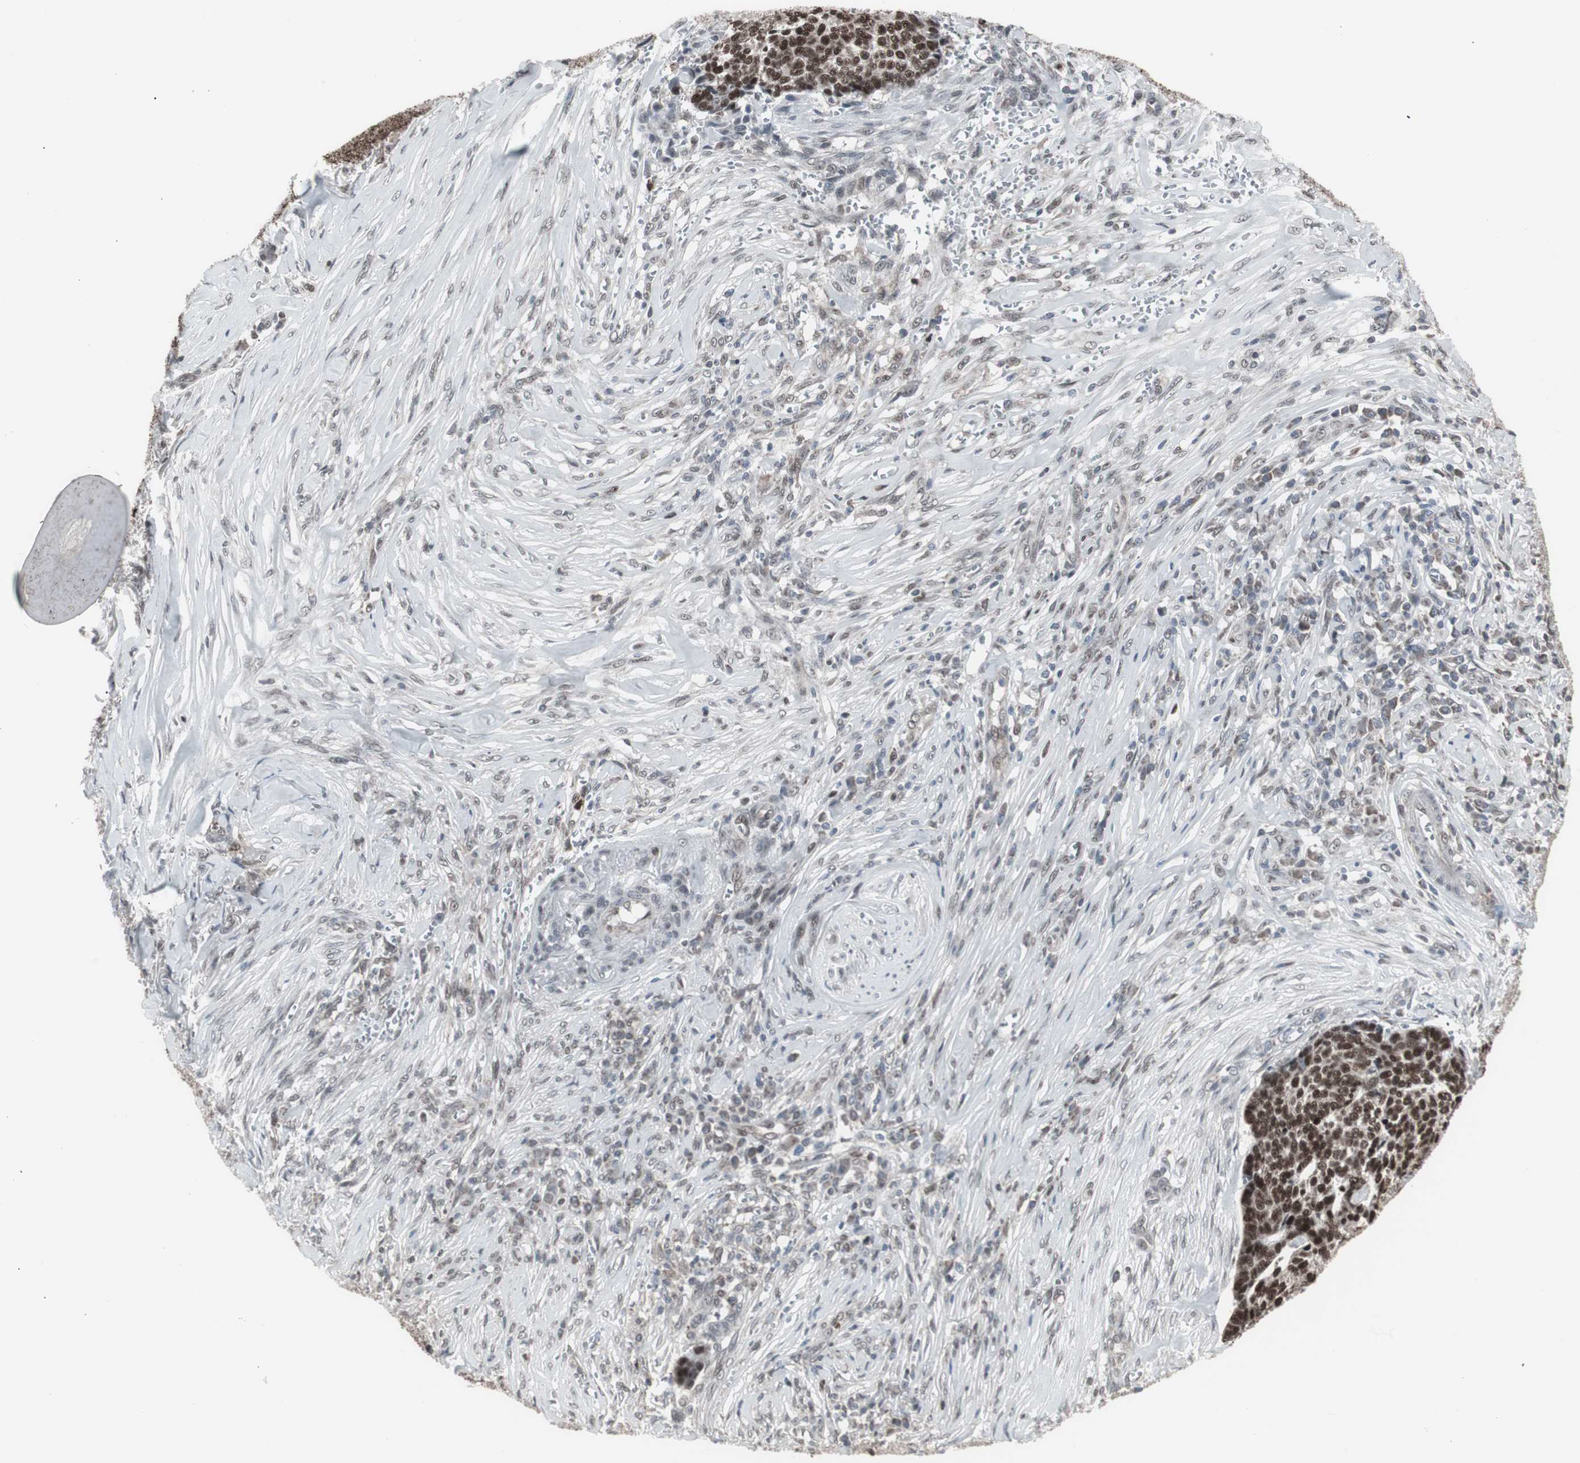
{"staining": {"intensity": "strong", "quantity": ">75%", "location": "nuclear"}, "tissue": "skin cancer", "cell_type": "Tumor cells", "image_type": "cancer", "snomed": [{"axis": "morphology", "description": "Basal cell carcinoma"}, {"axis": "topography", "description": "Skin"}], "caption": "Immunohistochemical staining of skin cancer shows strong nuclear protein expression in approximately >75% of tumor cells.", "gene": "RXRA", "patient": {"sex": "male", "age": 84}}